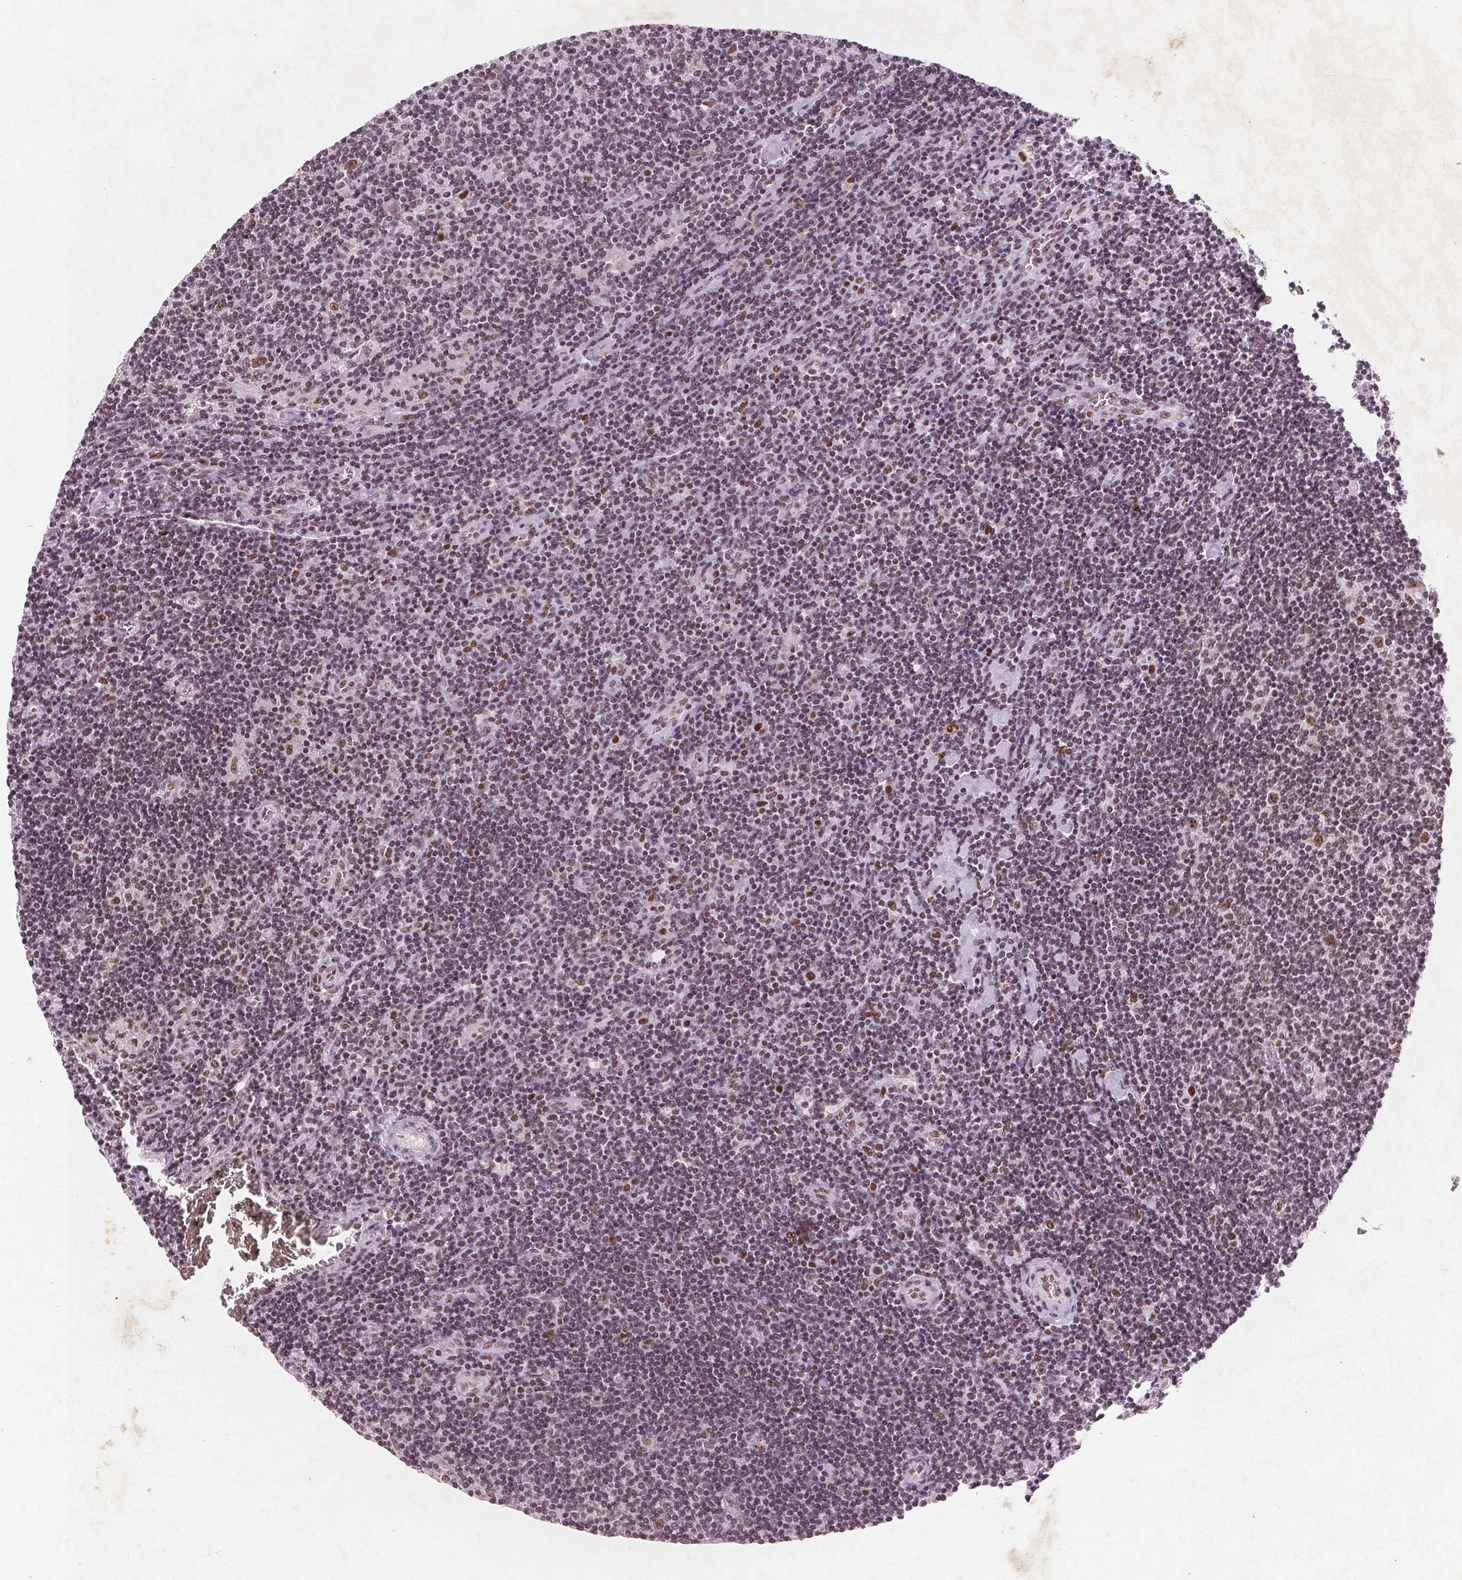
{"staining": {"intensity": "moderate", "quantity": "25%-75%", "location": "nuclear"}, "tissue": "lymphoma", "cell_type": "Tumor cells", "image_type": "cancer", "snomed": [{"axis": "morphology", "description": "Hodgkin's disease, NOS"}, {"axis": "topography", "description": "Lymph node"}], "caption": "This micrograph shows lymphoma stained with immunohistochemistry to label a protein in brown. The nuclear of tumor cells show moderate positivity for the protein. Nuclei are counter-stained blue.", "gene": "RPS6KA2", "patient": {"sex": "male", "age": 40}}